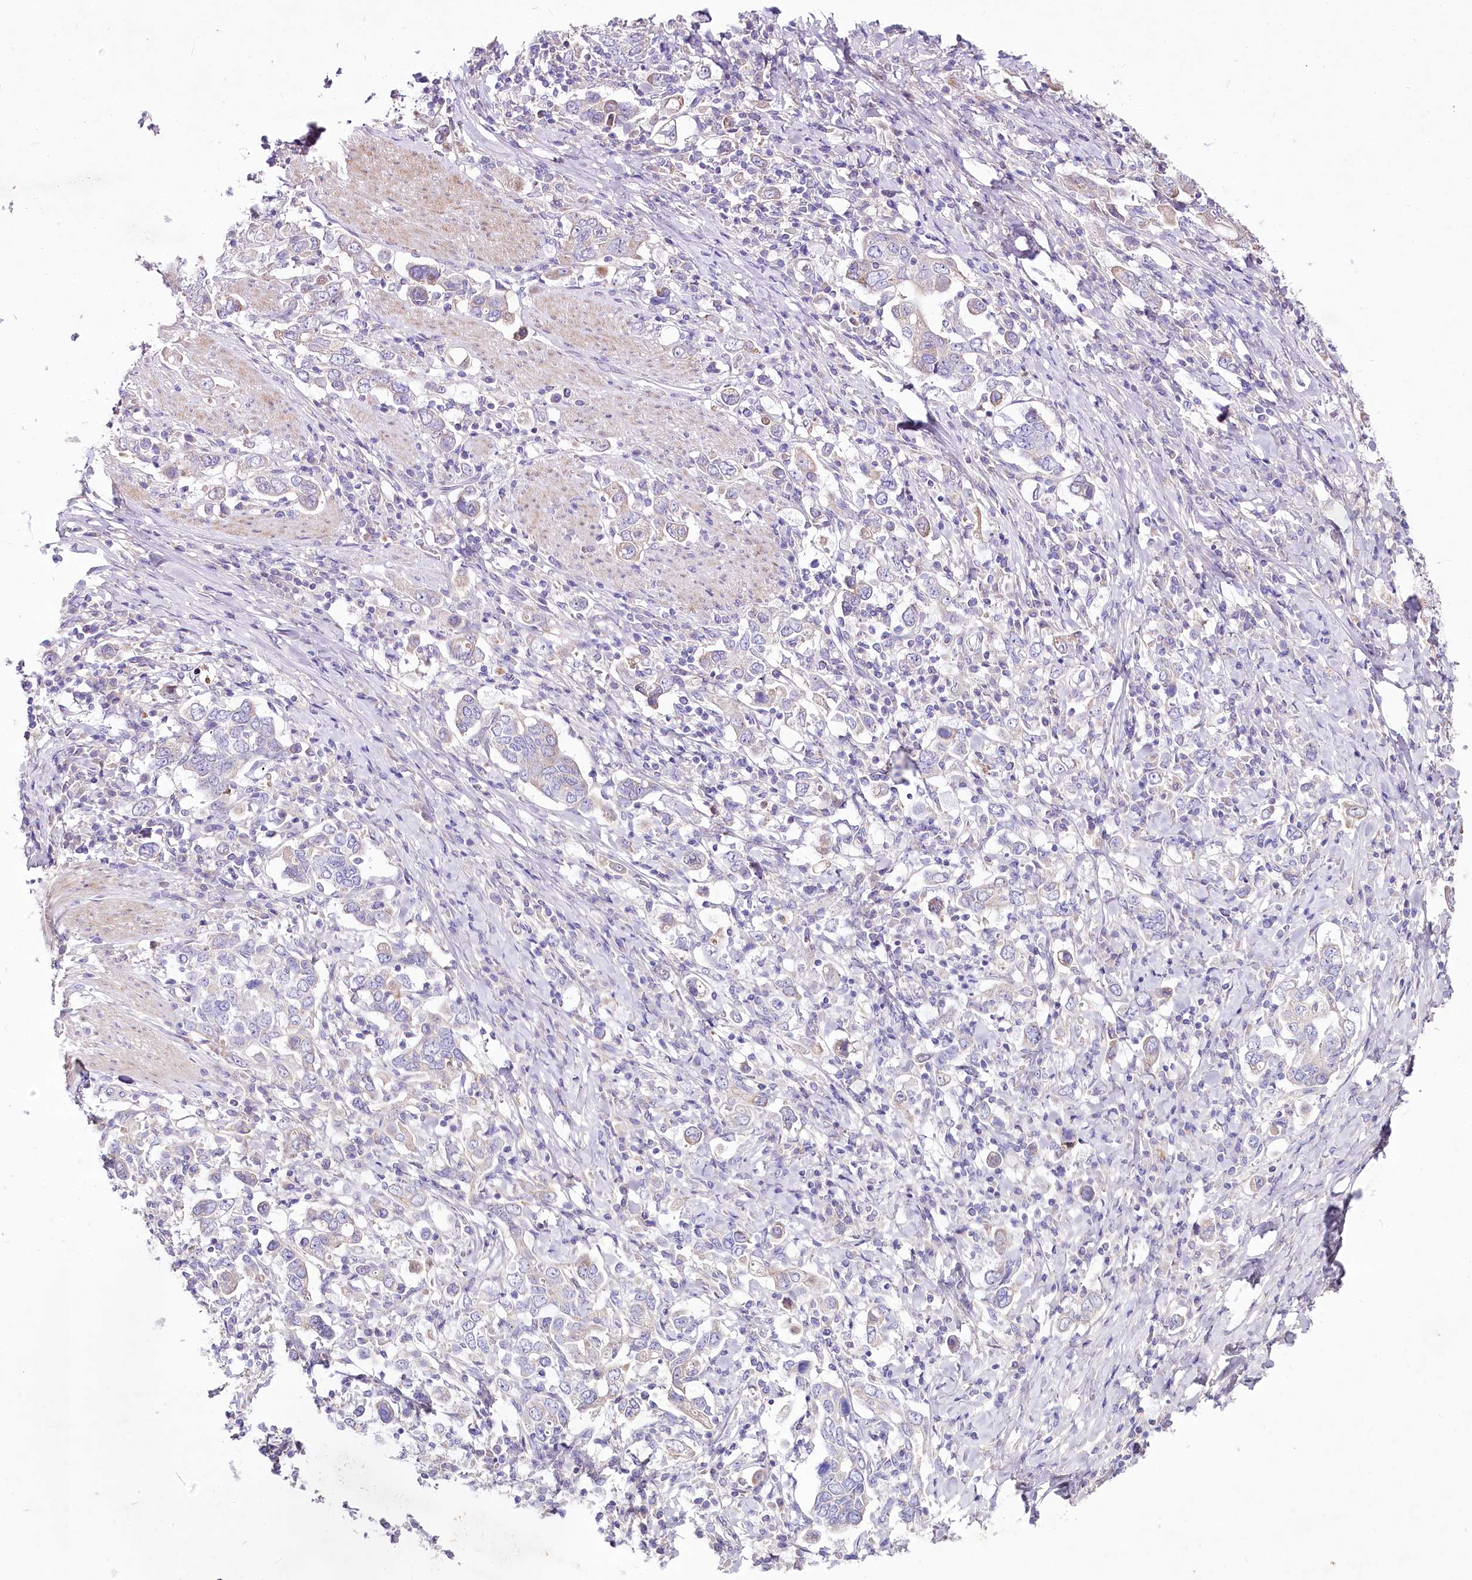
{"staining": {"intensity": "weak", "quantity": "<25%", "location": "cytoplasmic/membranous"}, "tissue": "stomach cancer", "cell_type": "Tumor cells", "image_type": "cancer", "snomed": [{"axis": "morphology", "description": "Adenocarcinoma, NOS"}, {"axis": "topography", "description": "Stomach, upper"}], "caption": "This is a histopathology image of IHC staining of adenocarcinoma (stomach), which shows no positivity in tumor cells.", "gene": "LRRC14B", "patient": {"sex": "male", "age": 62}}